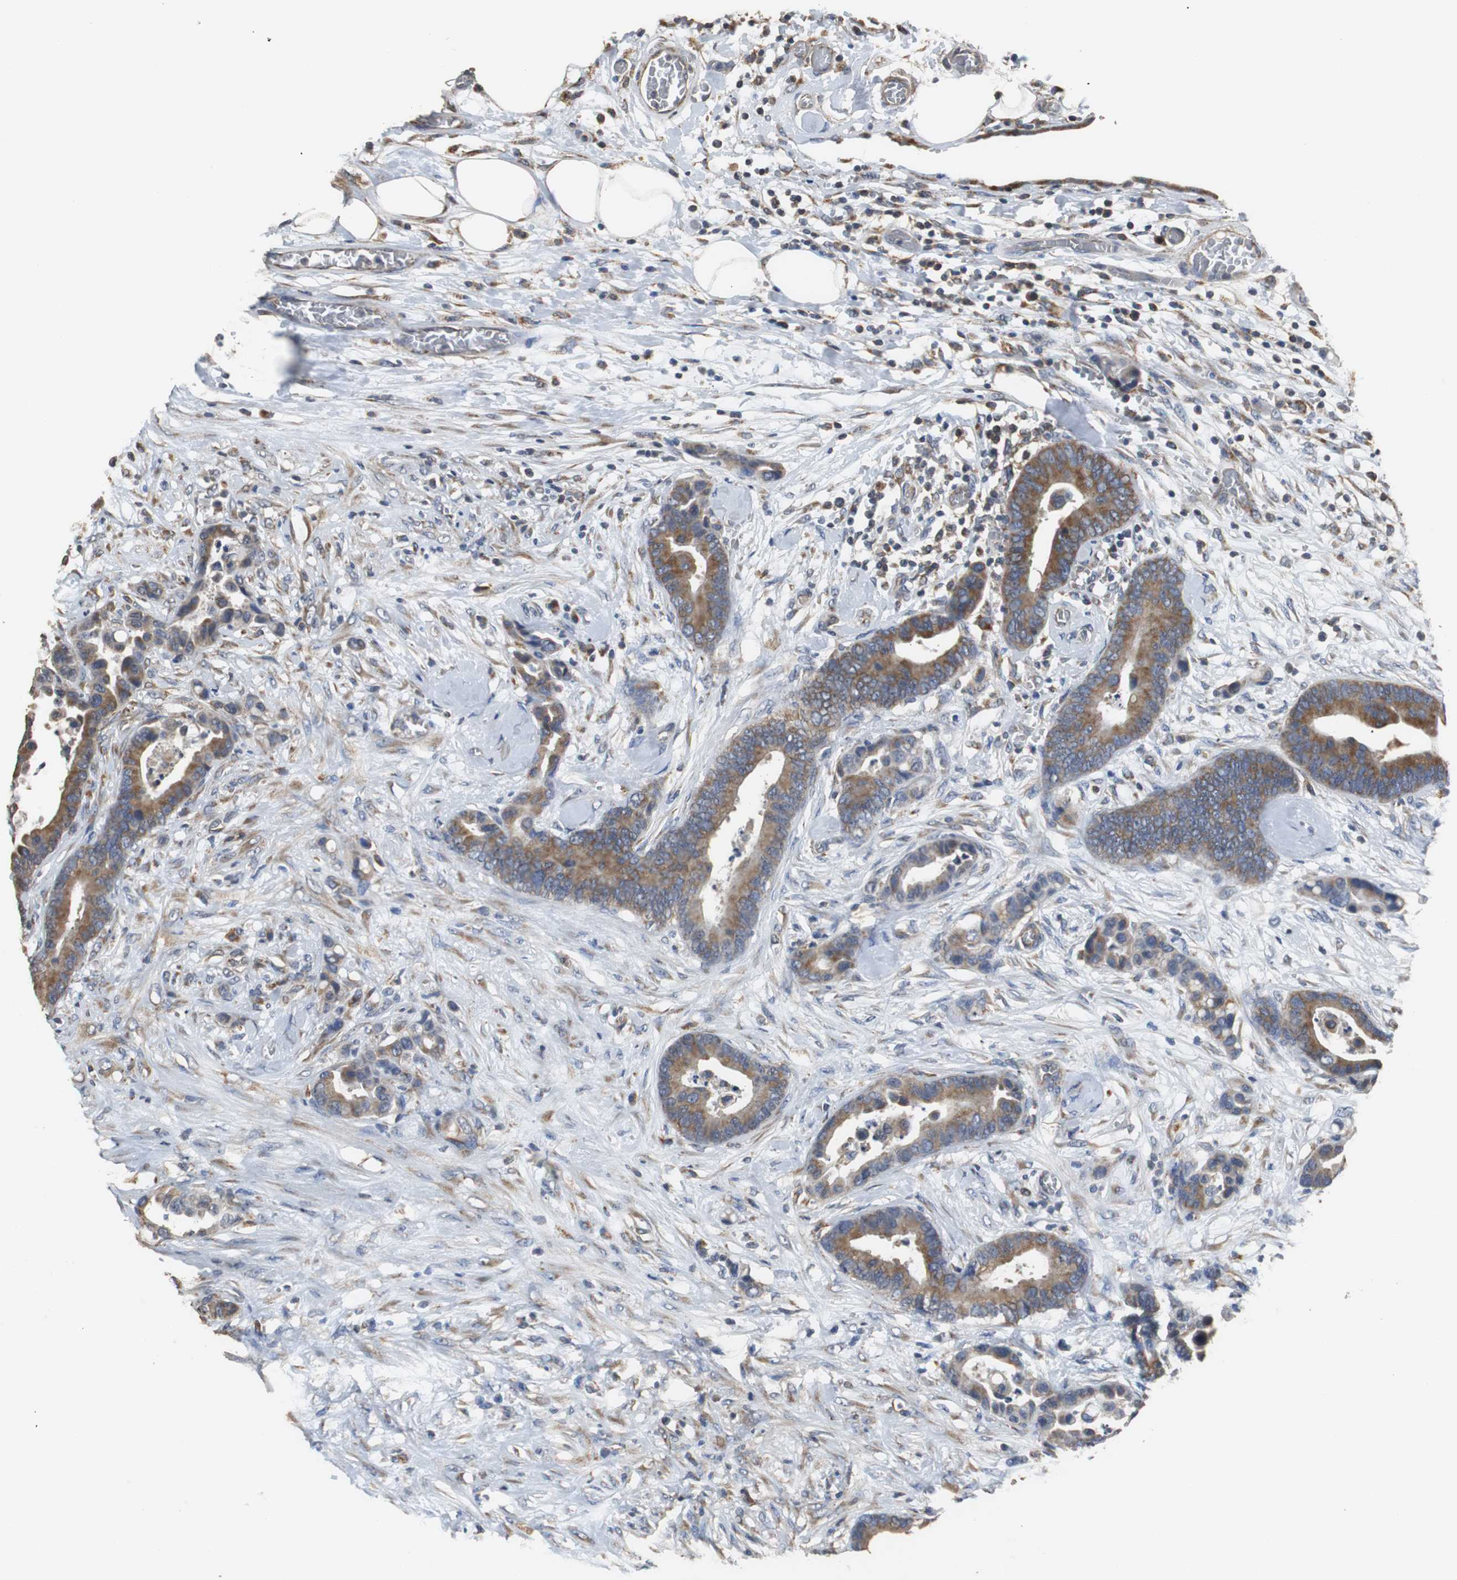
{"staining": {"intensity": "moderate", "quantity": ">75%", "location": "cytoplasmic/membranous"}, "tissue": "colorectal cancer", "cell_type": "Tumor cells", "image_type": "cancer", "snomed": [{"axis": "morphology", "description": "Adenocarcinoma, NOS"}, {"axis": "topography", "description": "Colon"}], "caption": "Tumor cells exhibit moderate cytoplasmic/membranous staining in about >75% of cells in colorectal cancer. (DAB (3,3'-diaminobenzidine) IHC, brown staining for protein, blue staining for nuclei).", "gene": "HMGCL", "patient": {"sex": "male", "age": 82}}